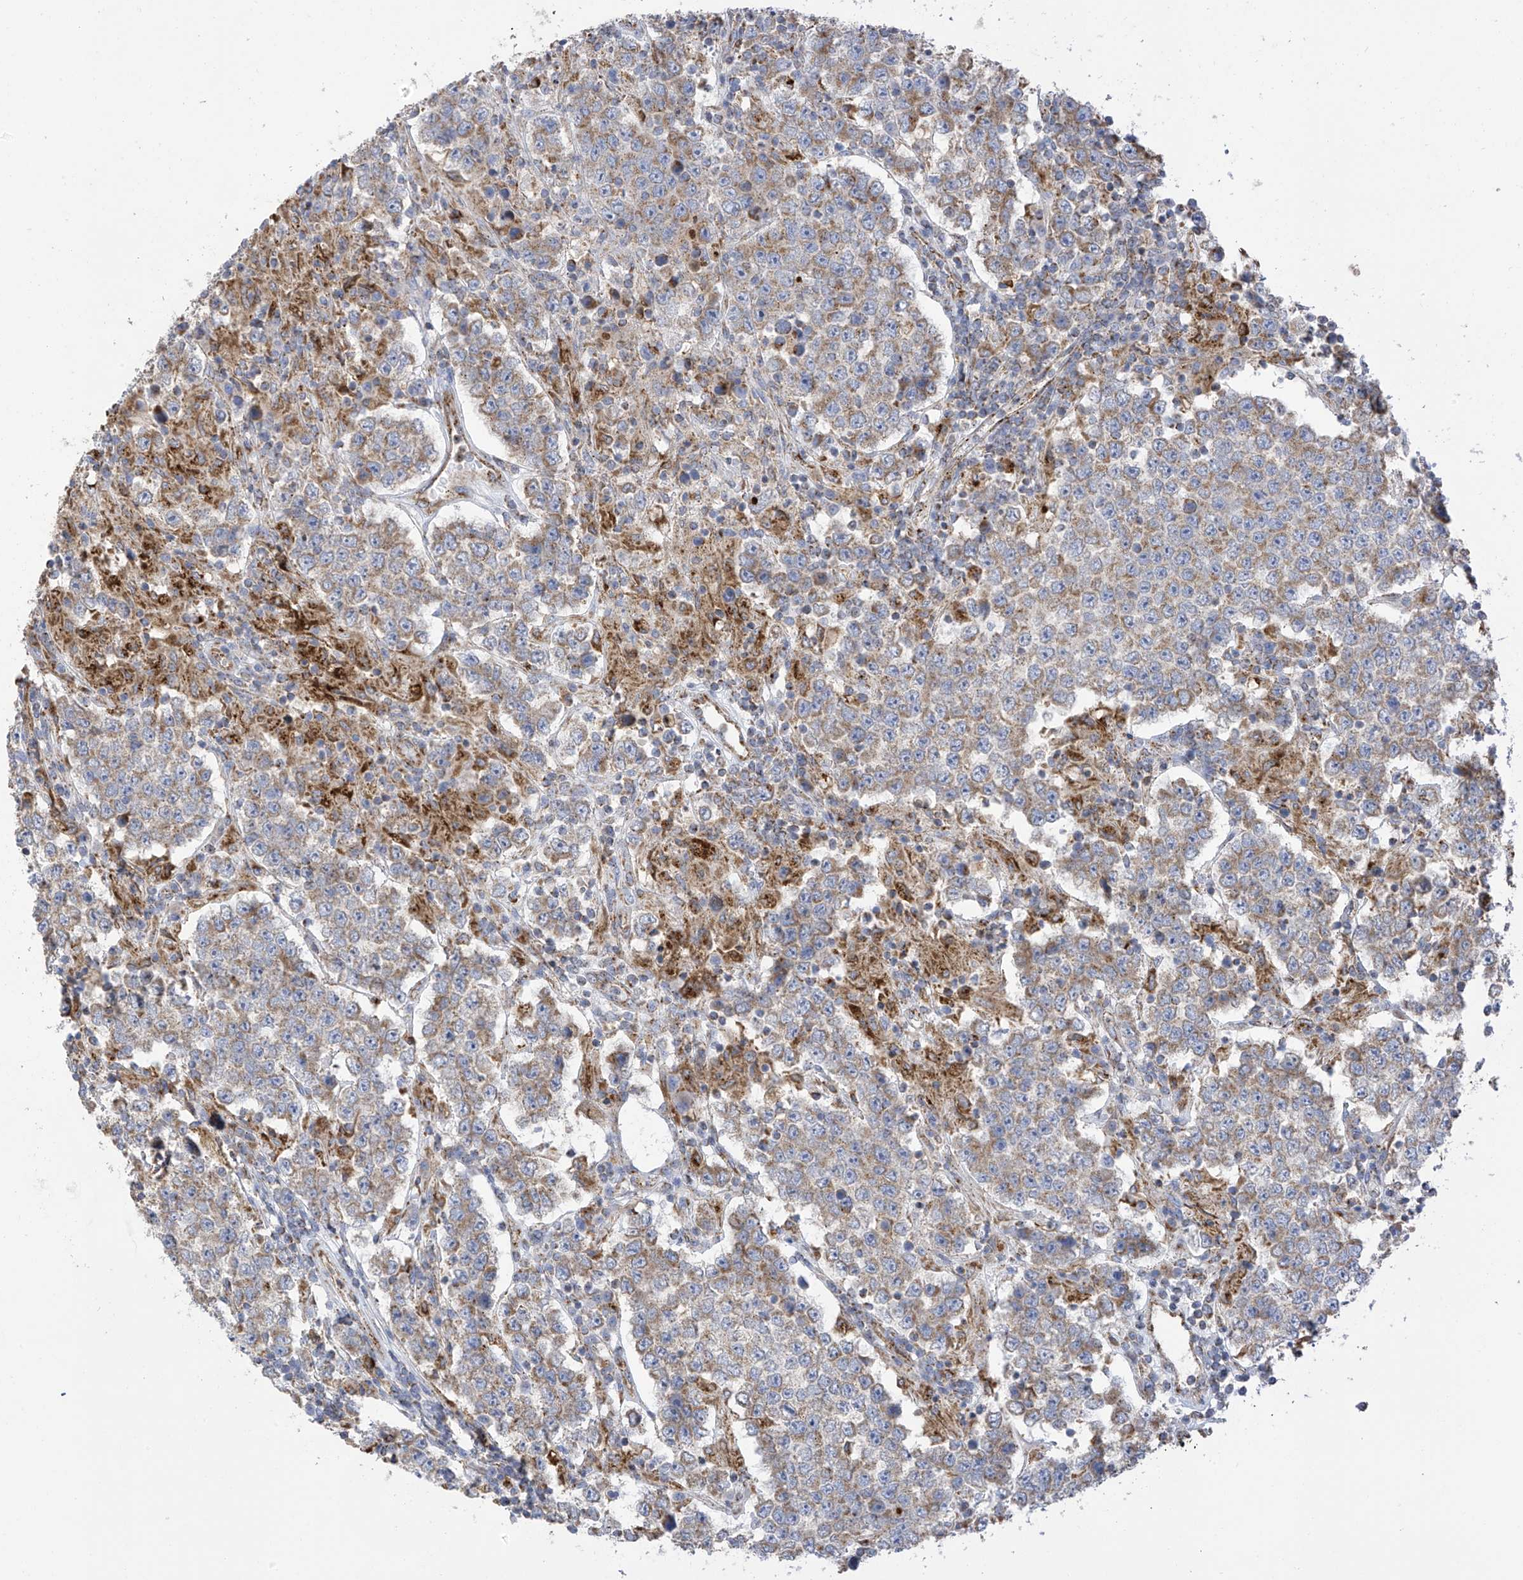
{"staining": {"intensity": "weak", "quantity": ">75%", "location": "cytoplasmic/membranous"}, "tissue": "testis cancer", "cell_type": "Tumor cells", "image_type": "cancer", "snomed": [{"axis": "morphology", "description": "Normal tissue, NOS"}, {"axis": "morphology", "description": "Urothelial carcinoma, High grade"}, {"axis": "morphology", "description": "Seminoma, NOS"}, {"axis": "morphology", "description": "Carcinoma, Embryonal, NOS"}, {"axis": "topography", "description": "Urinary bladder"}, {"axis": "topography", "description": "Testis"}], "caption": "The micrograph reveals staining of seminoma (testis), revealing weak cytoplasmic/membranous protein expression (brown color) within tumor cells.", "gene": "ITM2B", "patient": {"sex": "male", "age": 41}}